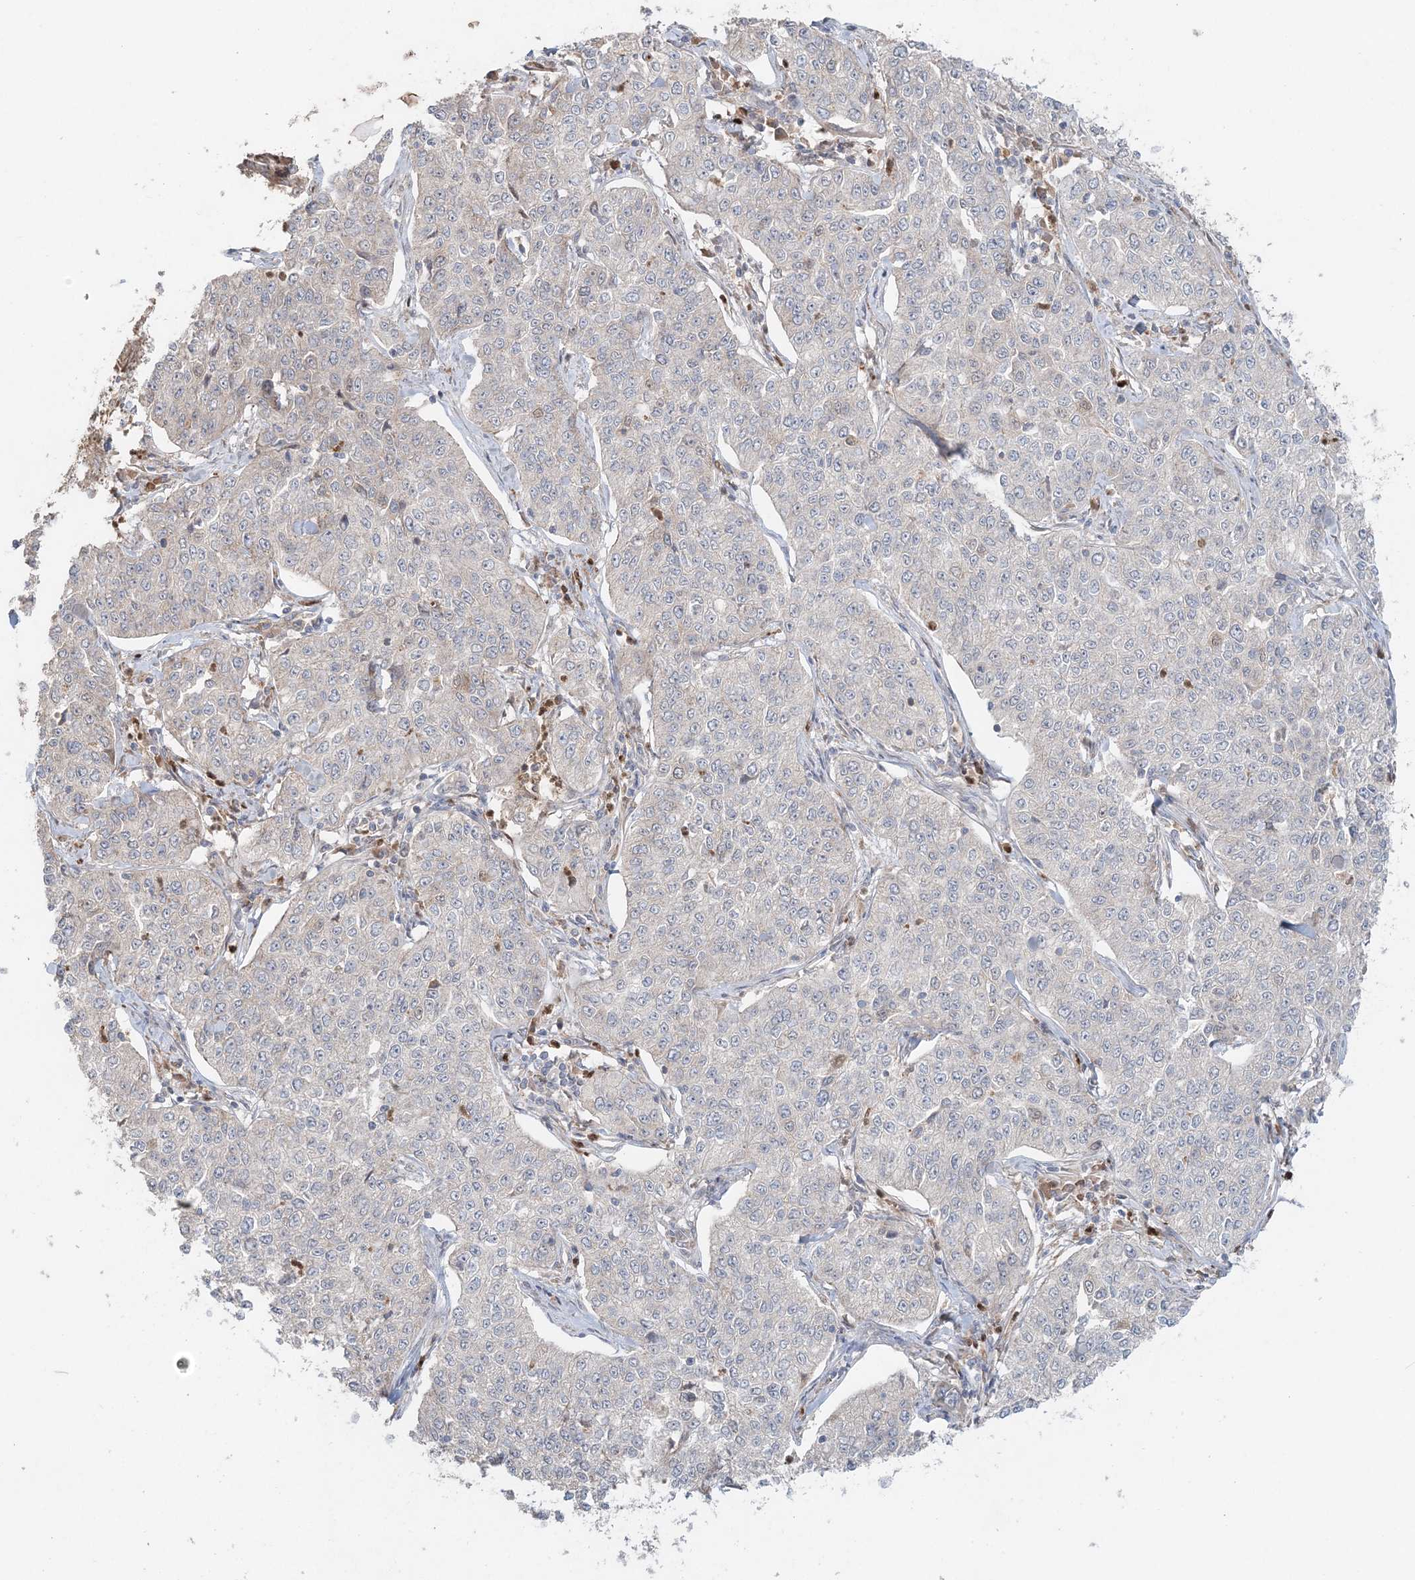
{"staining": {"intensity": "negative", "quantity": "none", "location": "none"}, "tissue": "cervical cancer", "cell_type": "Tumor cells", "image_type": "cancer", "snomed": [{"axis": "morphology", "description": "Squamous cell carcinoma, NOS"}, {"axis": "topography", "description": "Cervix"}], "caption": "Human cervical cancer (squamous cell carcinoma) stained for a protein using immunohistochemistry (IHC) reveals no positivity in tumor cells.", "gene": "LRPPRC", "patient": {"sex": "female", "age": 35}}